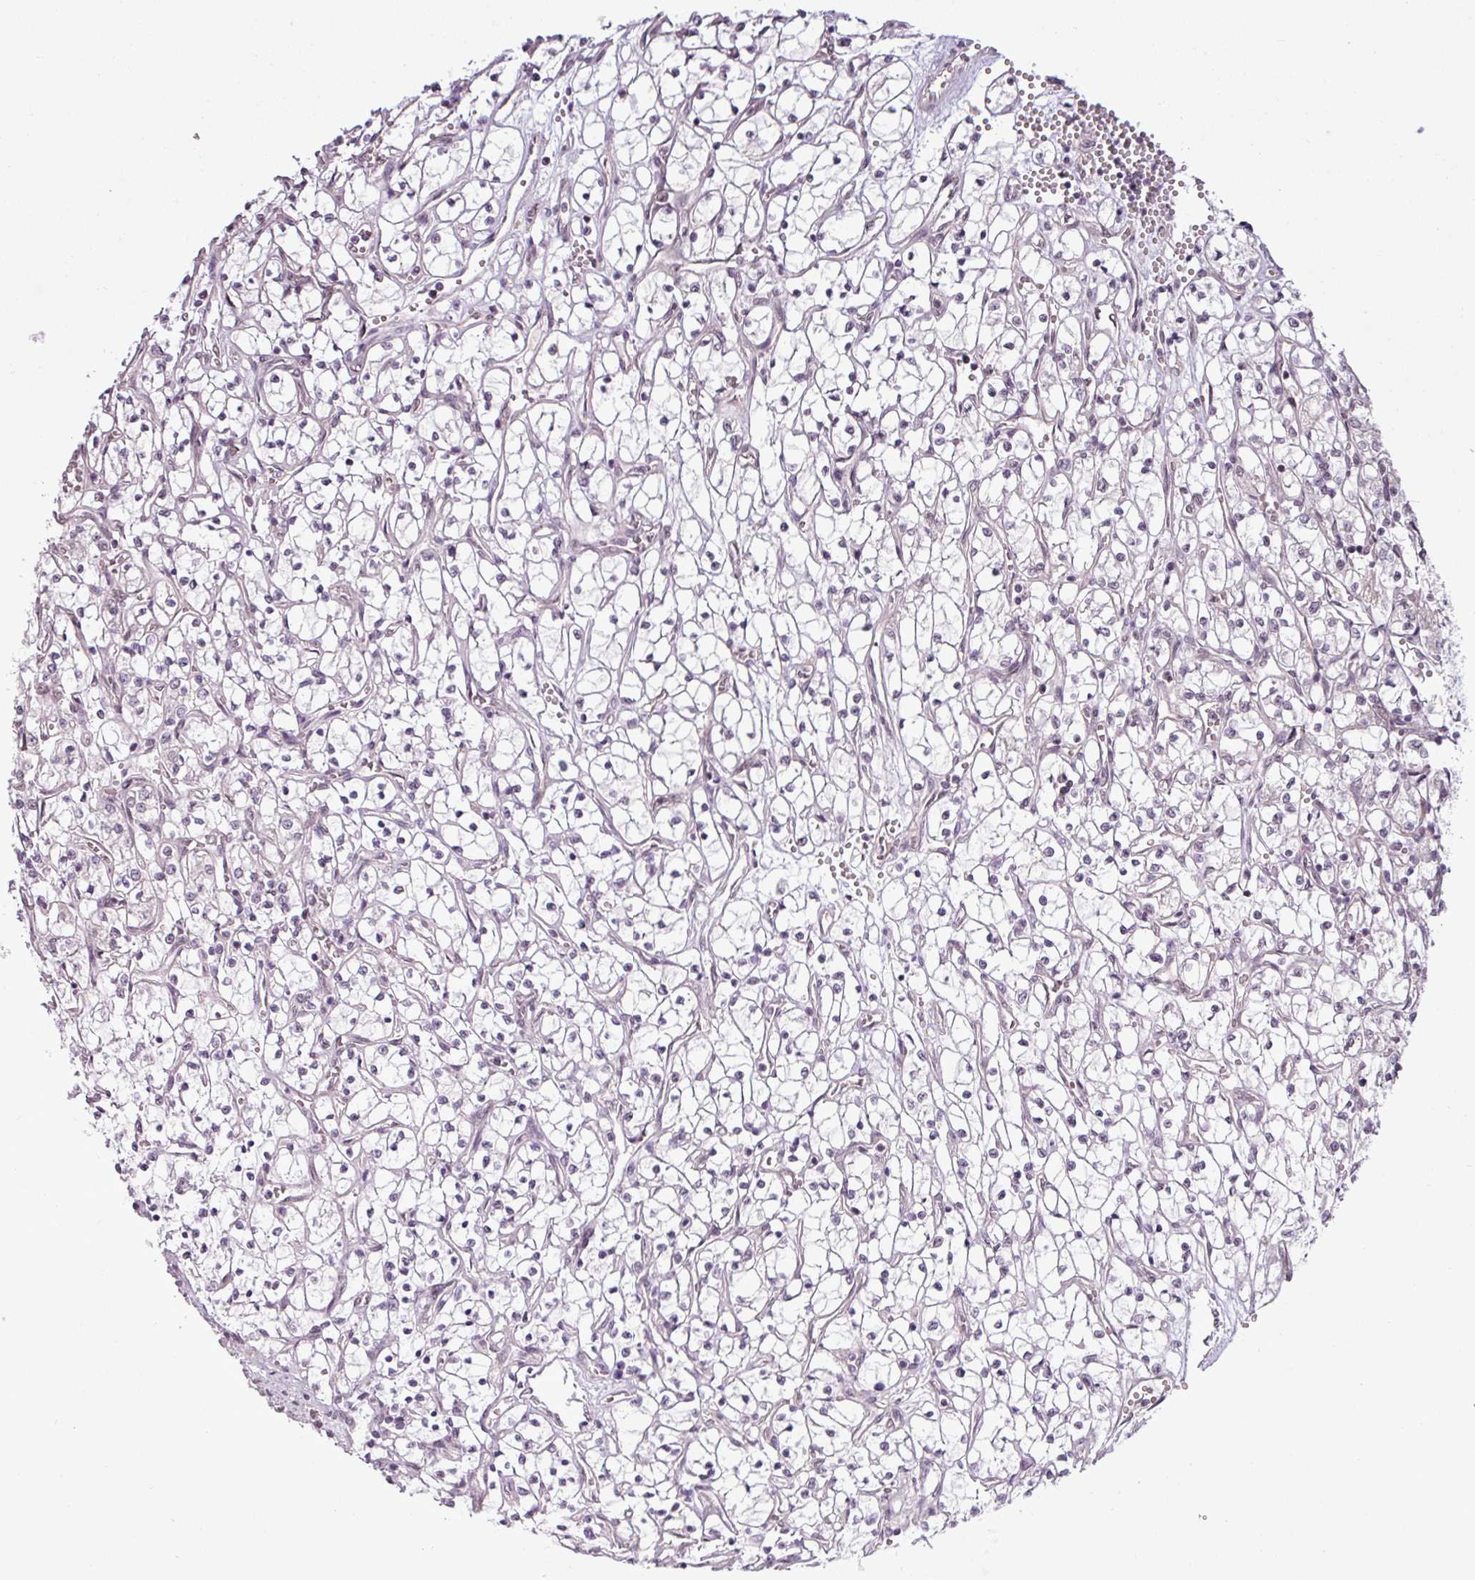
{"staining": {"intensity": "negative", "quantity": "none", "location": "none"}, "tissue": "renal cancer", "cell_type": "Tumor cells", "image_type": "cancer", "snomed": [{"axis": "morphology", "description": "Adenocarcinoma, NOS"}, {"axis": "topography", "description": "Kidney"}], "caption": "Tumor cells show no significant positivity in renal adenocarcinoma. (DAB (3,3'-diaminobenzidine) IHC with hematoxylin counter stain).", "gene": "GPT2", "patient": {"sex": "female", "age": 69}}